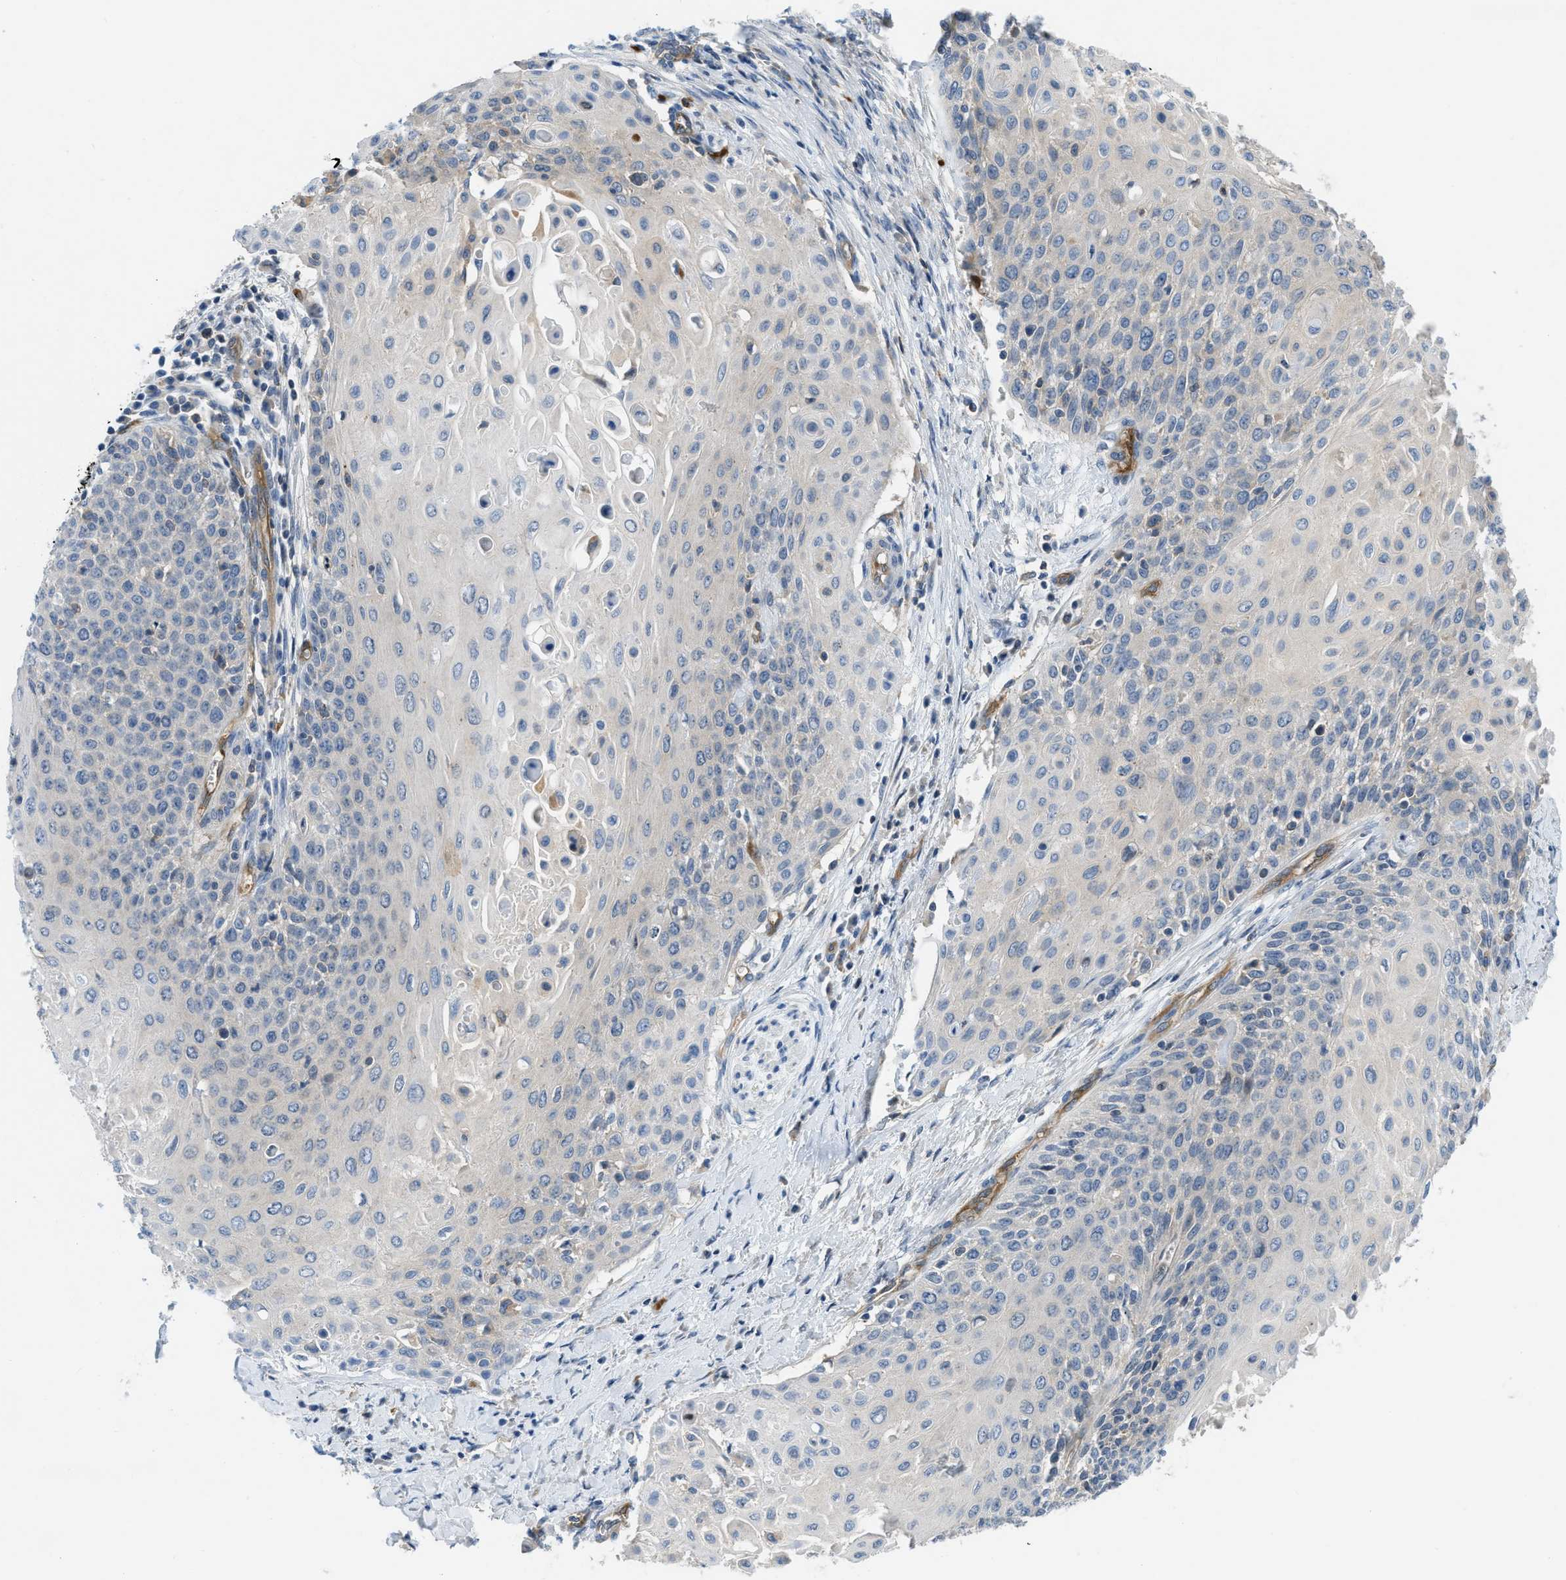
{"staining": {"intensity": "weak", "quantity": "<25%", "location": "cytoplasmic/membranous"}, "tissue": "cervical cancer", "cell_type": "Tumor cells", "image_type": "cancer", "snomed": [{"axis": "morphology", "description": "Squamous cell carcinoma, NOS"}, {"axis": "topography", "description": "Cervix"}], "caption": "Immunohistochemistry micrograph of human squamous cell carcinoma (cervical) stained for a protein (brown), which demonstrates no expression in tumor cells.", "gene": "PFKP", "patient": {"sex": "female", "age": 39}}